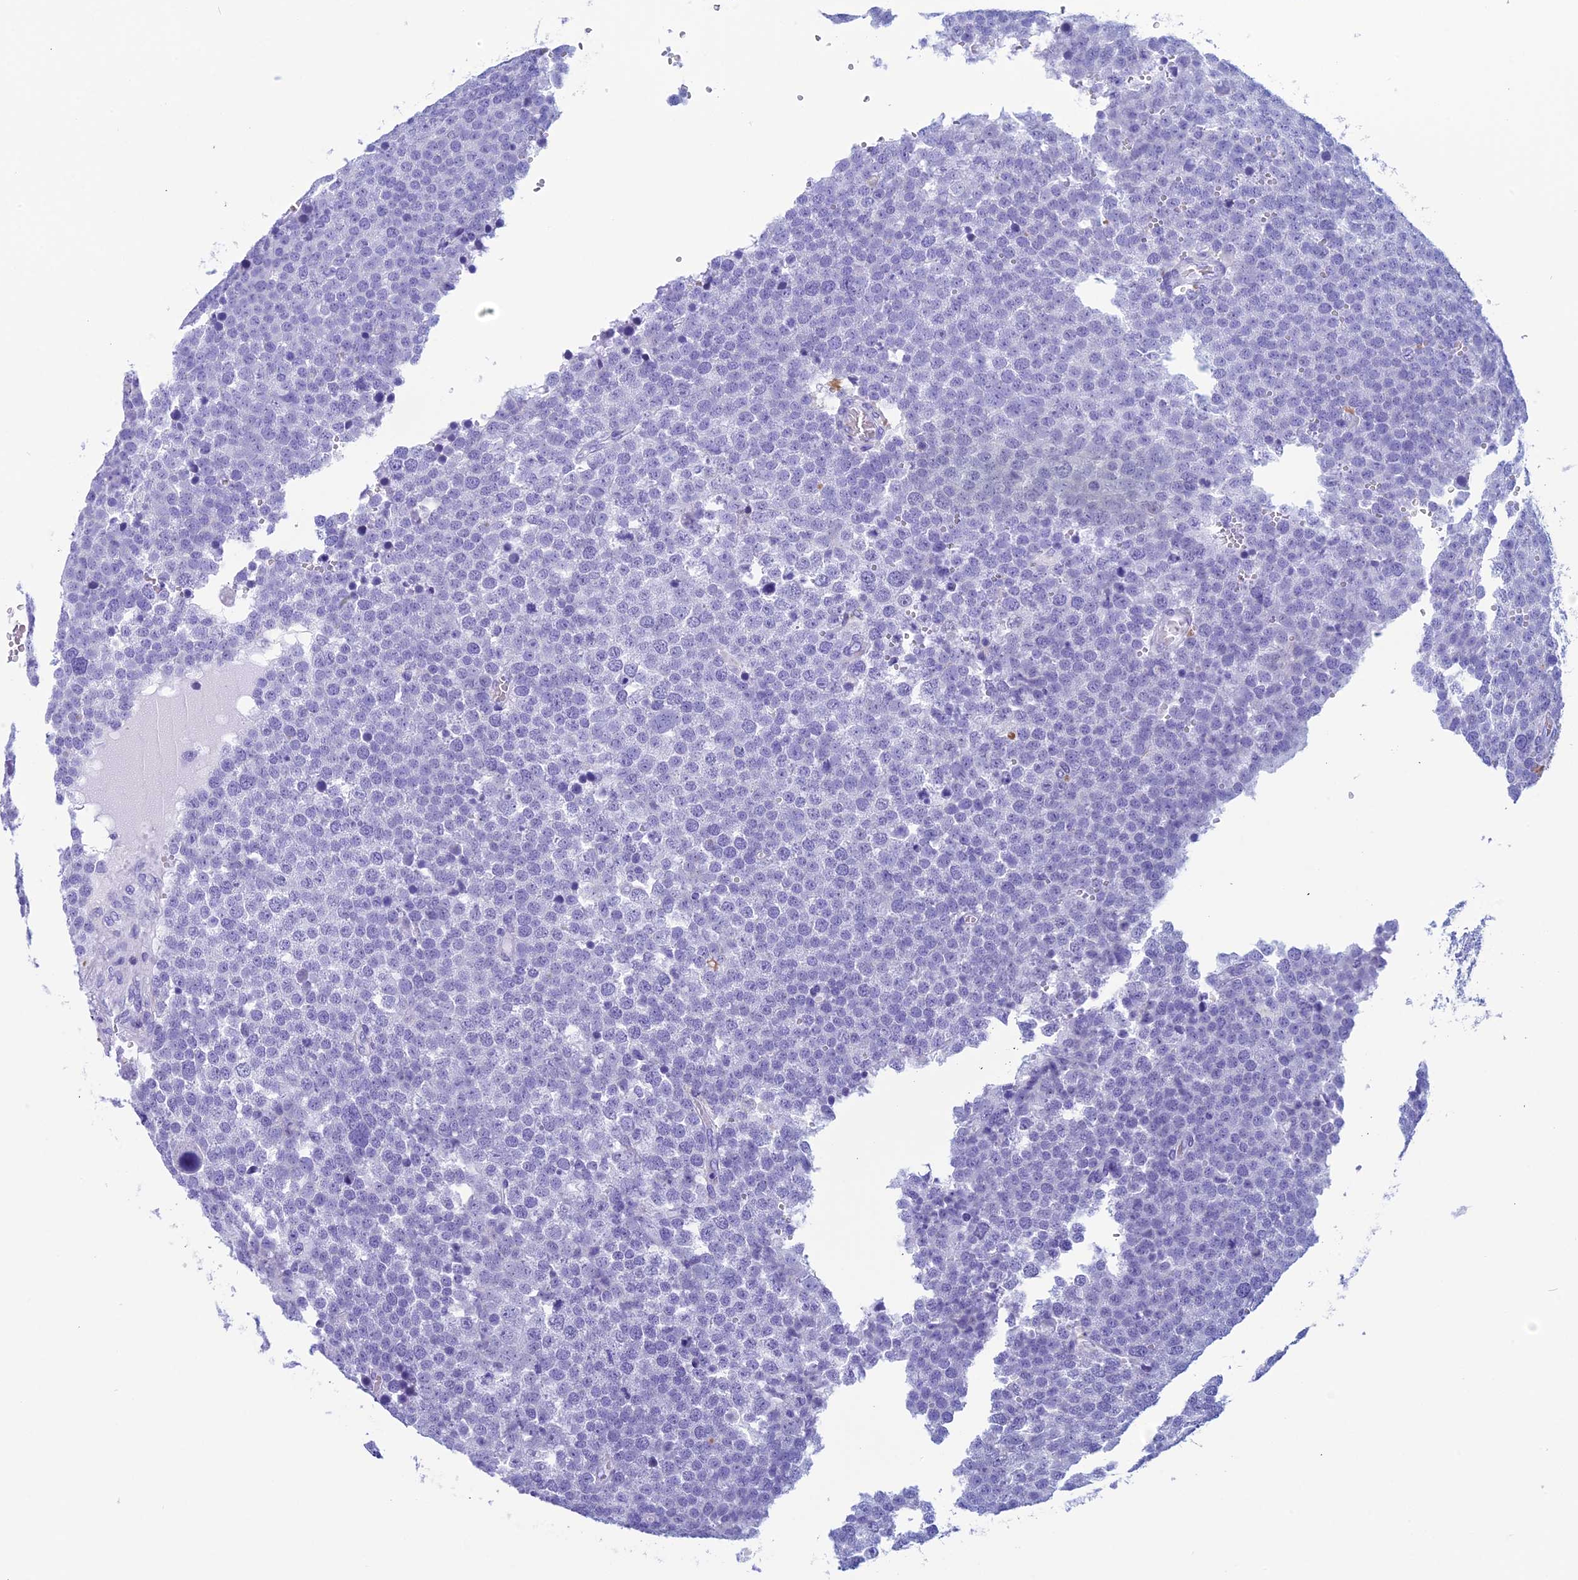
{"staining": {"intensity": "negative", "quantity": "none", "location": "none"}, "tissue": "testis cancer", "cell_type": "Tumor cells", "image_type": "cancer", "snomed": [{"axis": "morphology", "description": "Seminoma, NOS"}, {"axis": "topography", "description": "Testis"}], "caption": "This is an IHC micrograph of human testis cancer (seminoma). There is no expression in tumor cells.", "gene": "FAM169A", "patient": {"sex": "male", "age": 71}}